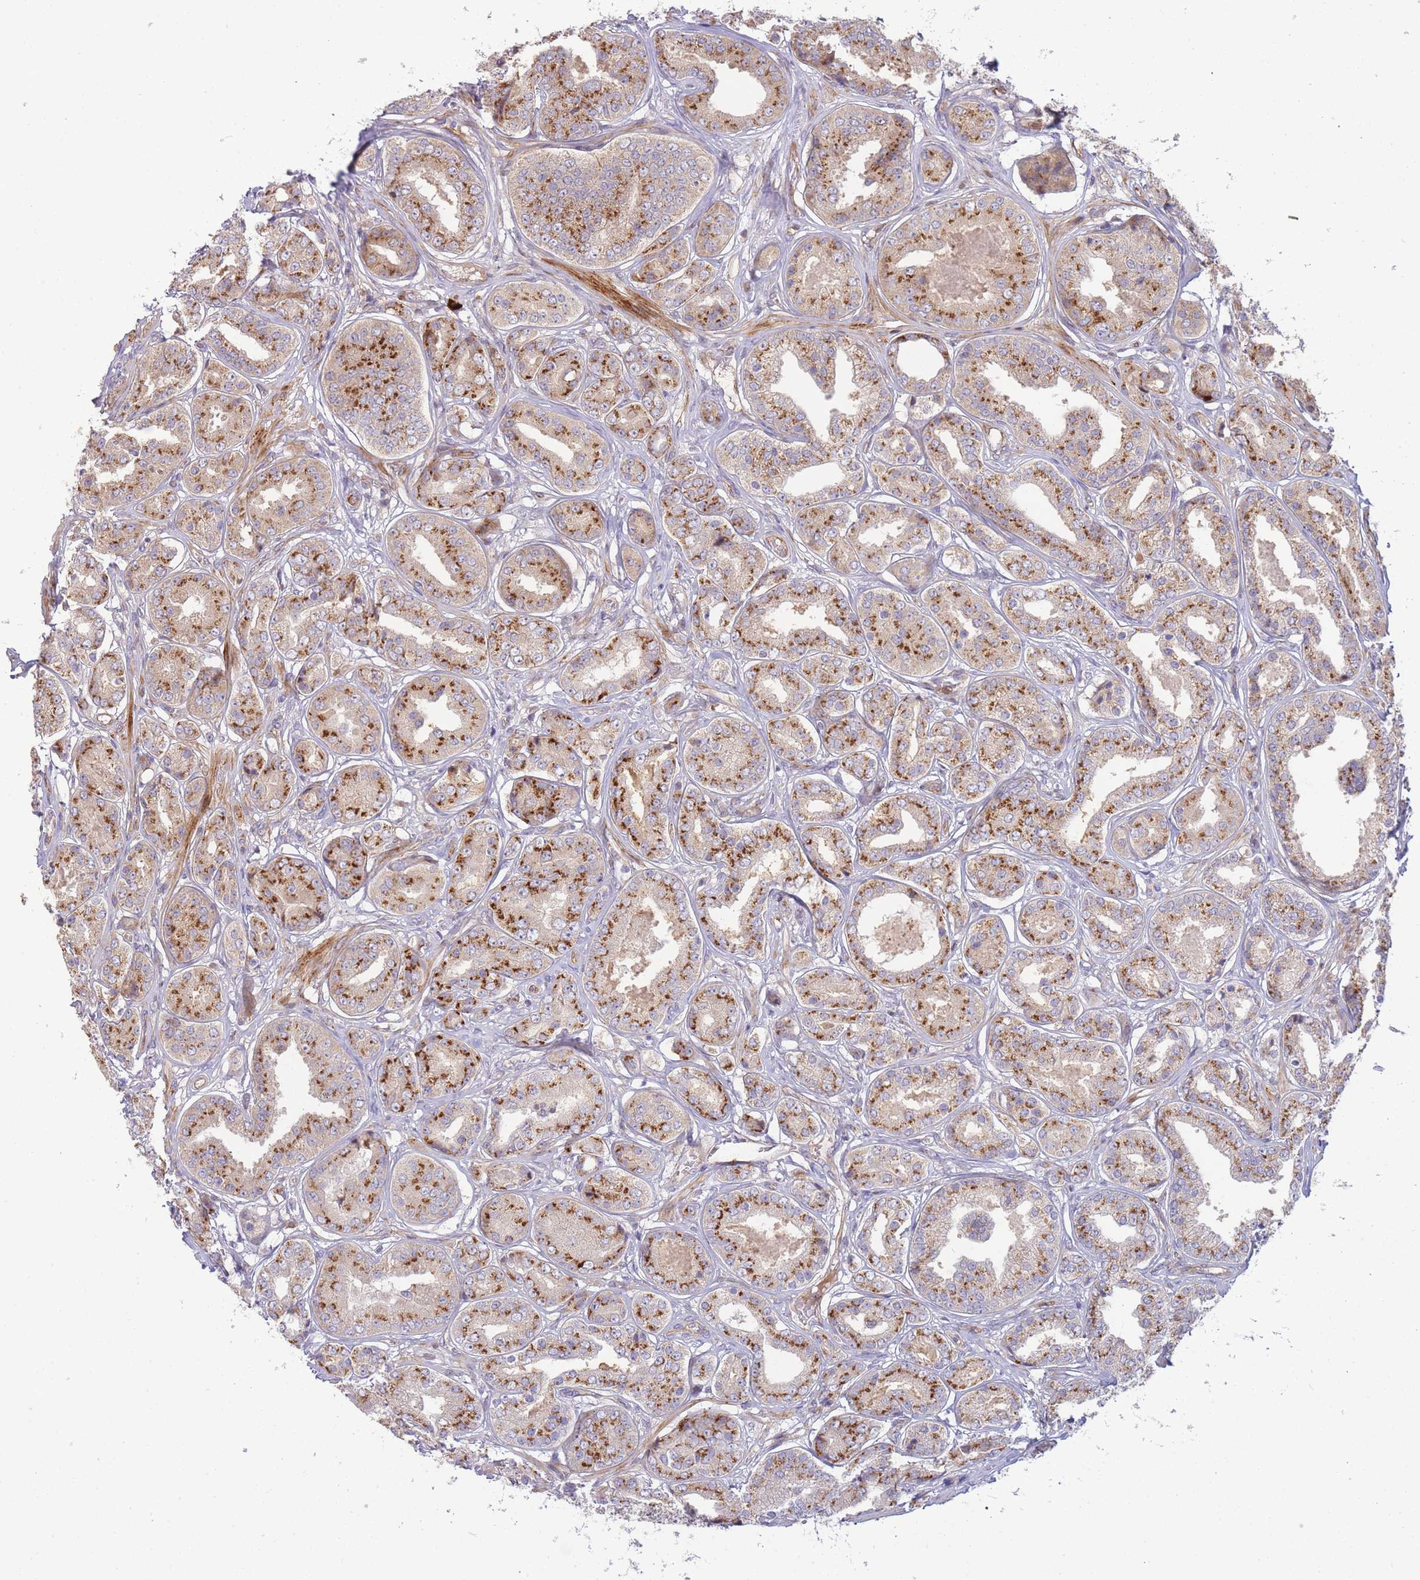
{"staining": {"intensity": "strong", "quantity": ">75%", "location": "cytoplasmic/membranous"}, "tissue": "prostate cancer", "cell_type": "Tumor cells", "image_type": "cancer", "snomed": [{"axis": "morphology", "description": "Adenocarcinoma, High grade"}, {"axis": "topography", "description": "Prostate"}], "caption": "The photomicrograph displays staining of prostate cancer, revealing strong cytoplasmic/membranous protein expression (brown color) within tumor cells.", "gene": "ATP5MC2", "patient": {"sex": "male", "age": 63}}